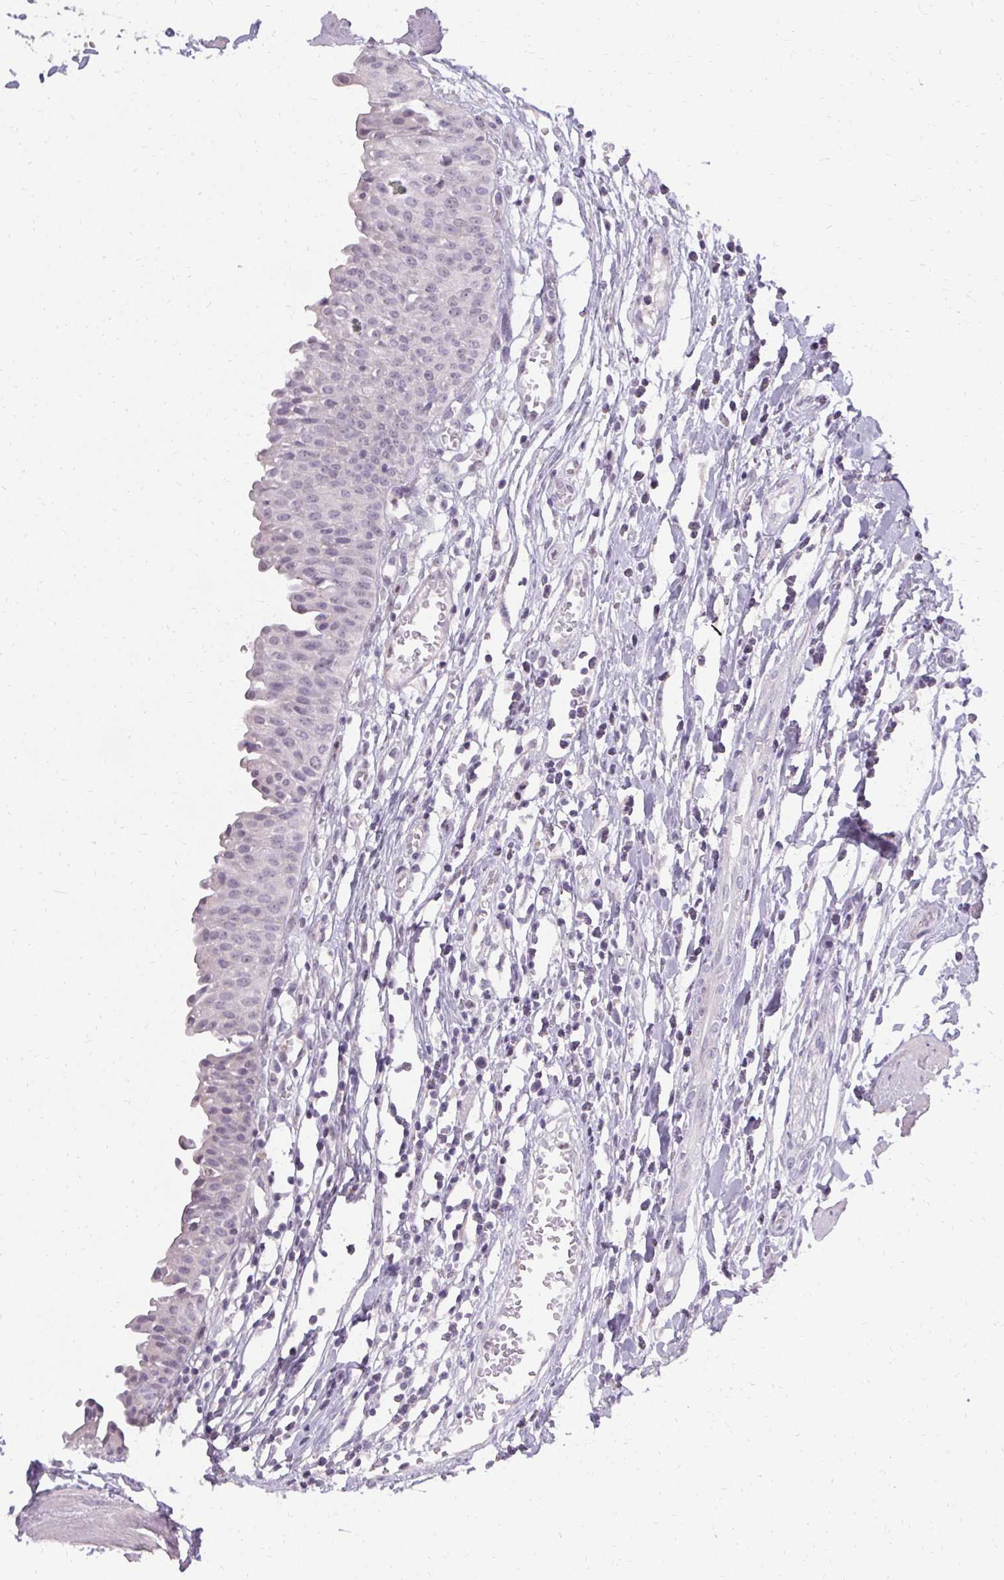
{"staining": {"intensity": "negative", "quantity": "none", "location": "none"}, "tissue": "urinary bladder", "cell_type": "Urothelial cells", "image_type": "normal", "snomed": [{"axis": "morphology", "description": "Normal tissue, NOS"}, {"axis": "topography", "description": "Urinary bladder"}], "caption": "Protein analysis of unremarkable urinary bladder reveals no significant expression in urothelial cells.", "gene": "PMEL", "patient": {"sex": "male", "age": 64}}